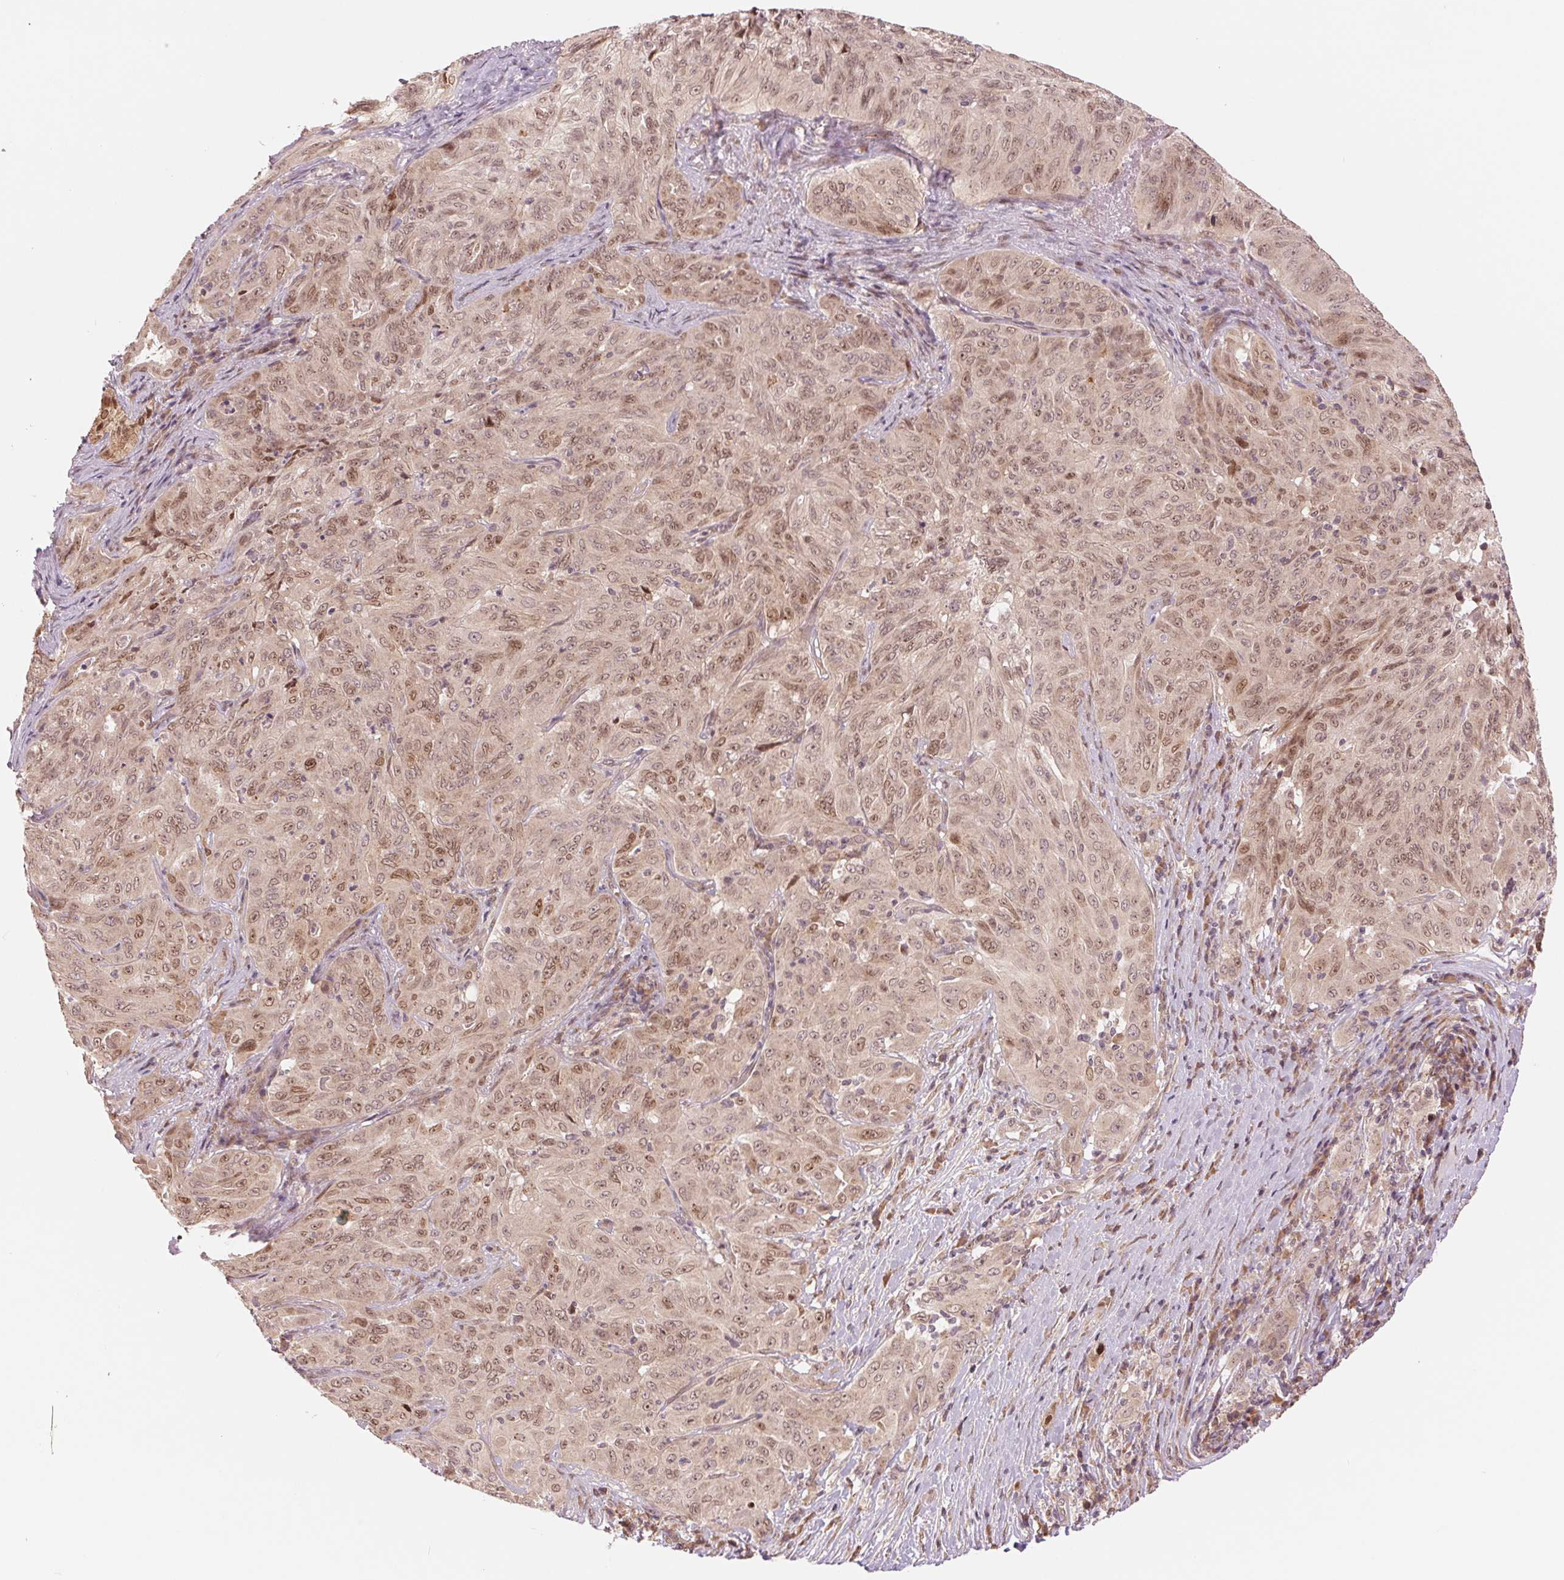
{"staining": {"intensity": "moderate", "quantity": "25%-75%", "location": "nuclear"}, "tissue": "pancreatic cancer", "cell_type": "Tumor cells", "image_type": "cancer", "snomed": [{"axis": "morphology", "description": "Adenocarcinoma, NOS"}, {"axis": "topography", "description": "Pancreas"}], "caption": "Immunohistochemistry (DAB (3,3'-diaminobenzidine)) staining of human pancreatic adenocarcinoma demonstrates moderate nuclear protein positivity in approximately 25%-75% of tumor cells. (DAB (3,3'-diaminobenzidine) = brown stain, brightfield microscopy at high magnification).", "gene": "ERI3", "patient": {"sex": "male", "age": 63}}